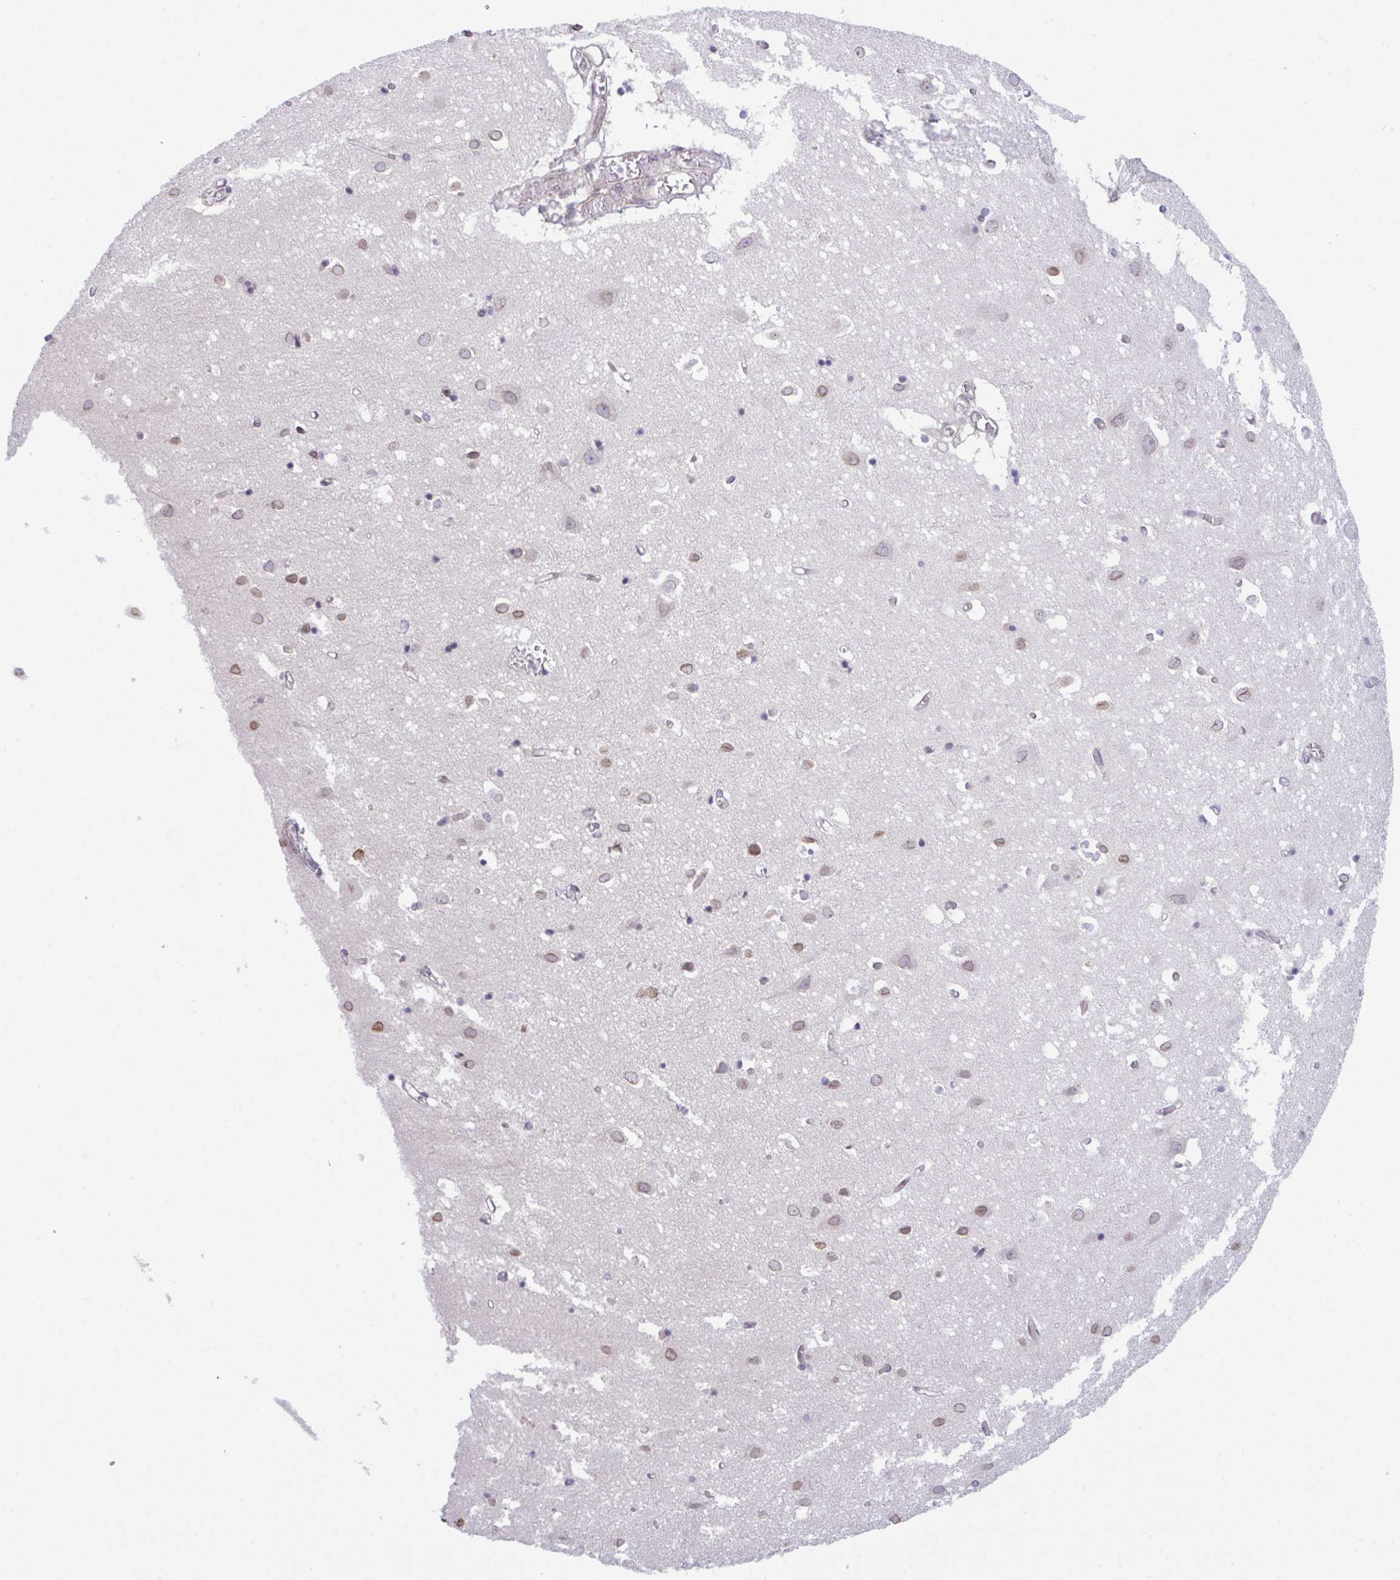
{"staining": {"intensity": "negative", "quantity": "none", "location": "none"}, "tissue": "cerebral cortex", "cell_type": "Endothelial cells", "image_type": "normal", "snomed": [{"axis": "morphology", "description": "Normal tissue, NOS"}, {"axis": "topography", "description": "Cerebral cortex"}], "caption": "Immunohistochemical staining of unremarkable human cerebral cortex demonstrates no significant staining in endothelial cells.", "gene": "ZBED3", "patient": {"sex": "male", "age": 70}}